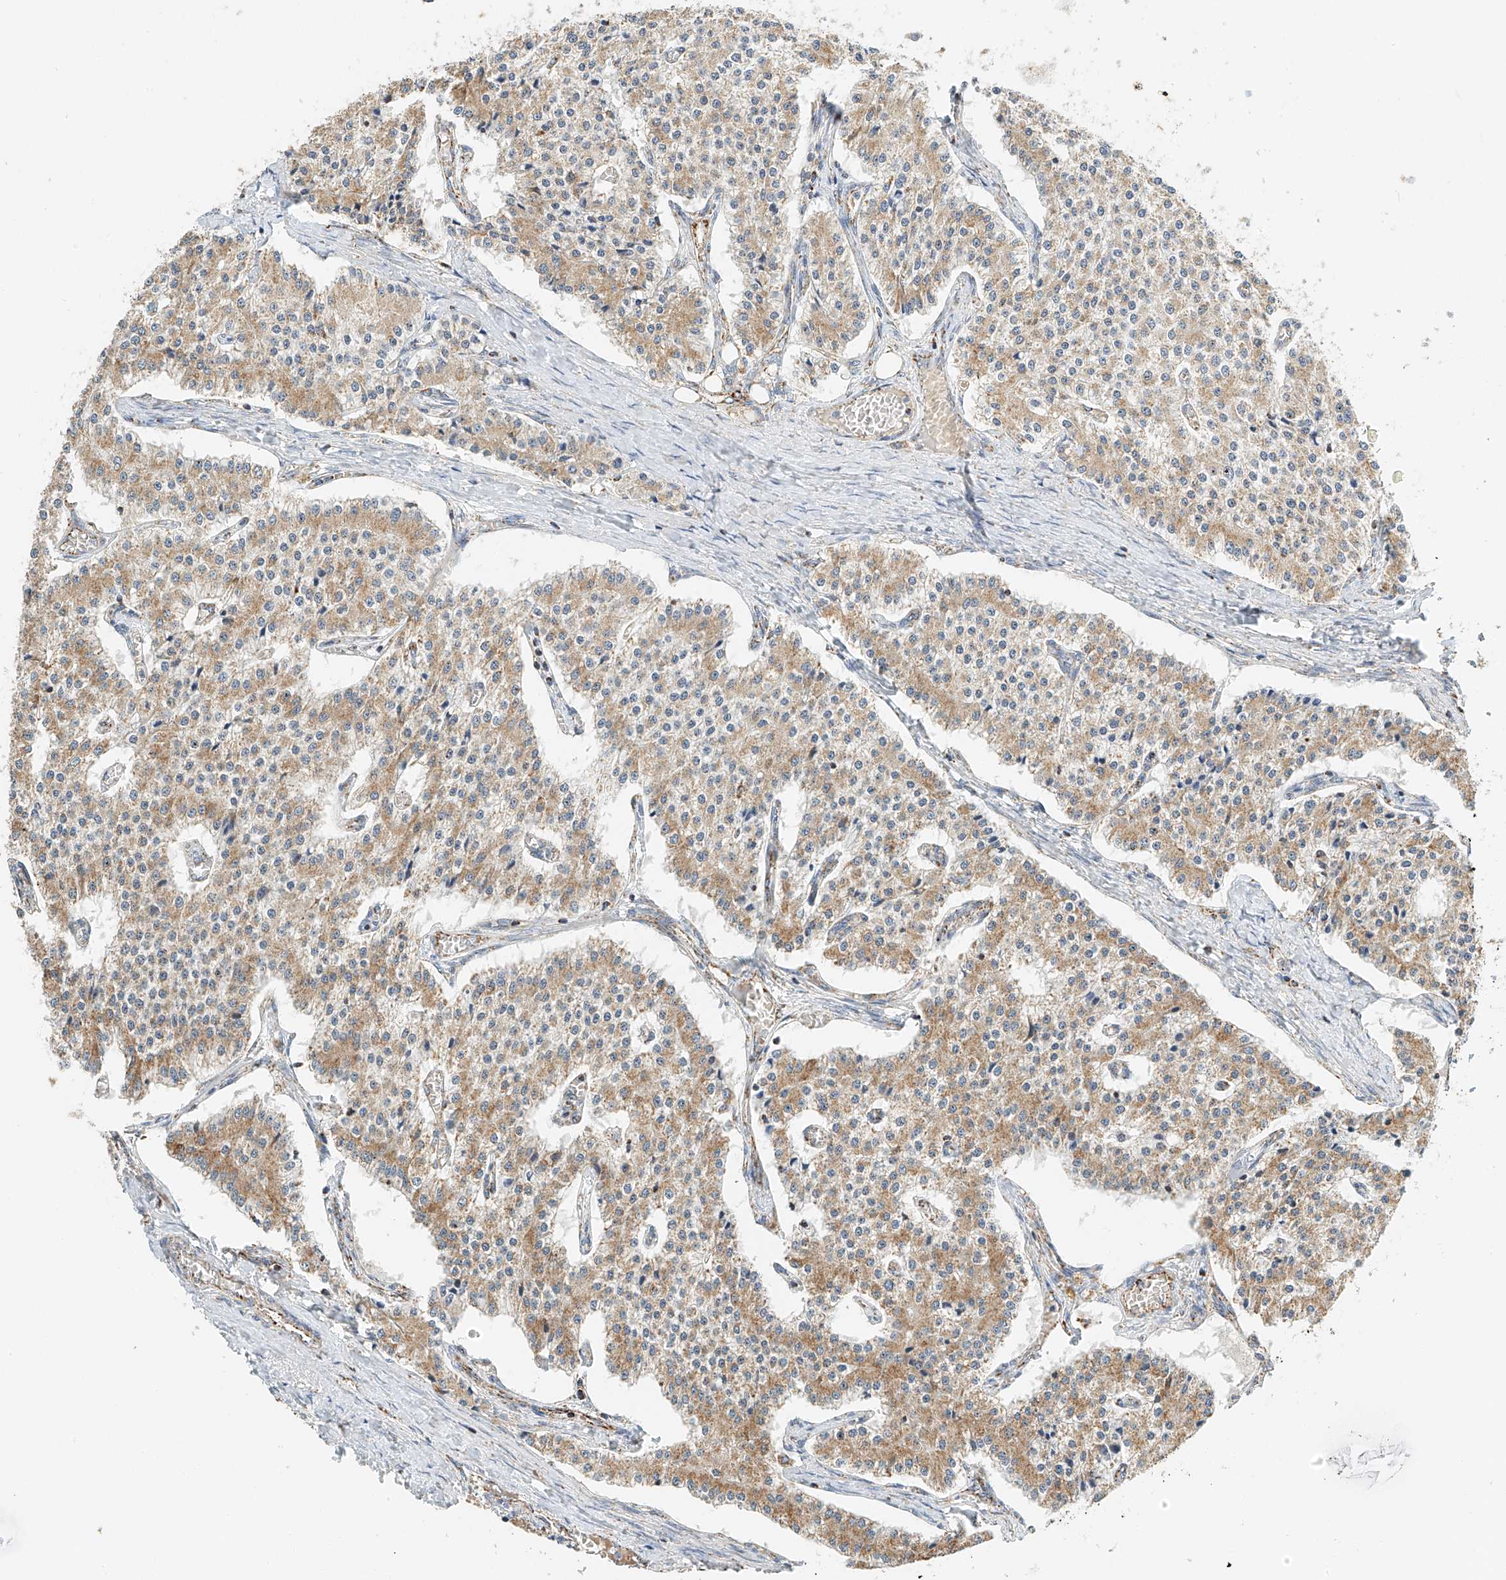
{"staining": {"intensity": "moderate", "quantity": "25%-75%", "location": "cytoplasmic/membranous"}, "tissue": "carcinoid", "cell_type": "Tumor cells", "image_type": "cancer", "snomed": [{"axis": "morphology", "description": "Carcinoid, malignant, NOS"}, {"axis": "topography", "description": "Colon"}], "caption": "Immunohistochemical staining of malignant carcinoid displays moderate cytoplasmic/membranous protein expression in approximately 25%-75% of tumor cells. (Stains: DAB in brown, nuclei in blue, Microscopy: brightfield microscopy at high magnification).", "gene": "YIPF7", "patient": {"sex": "female", "age": 52}}